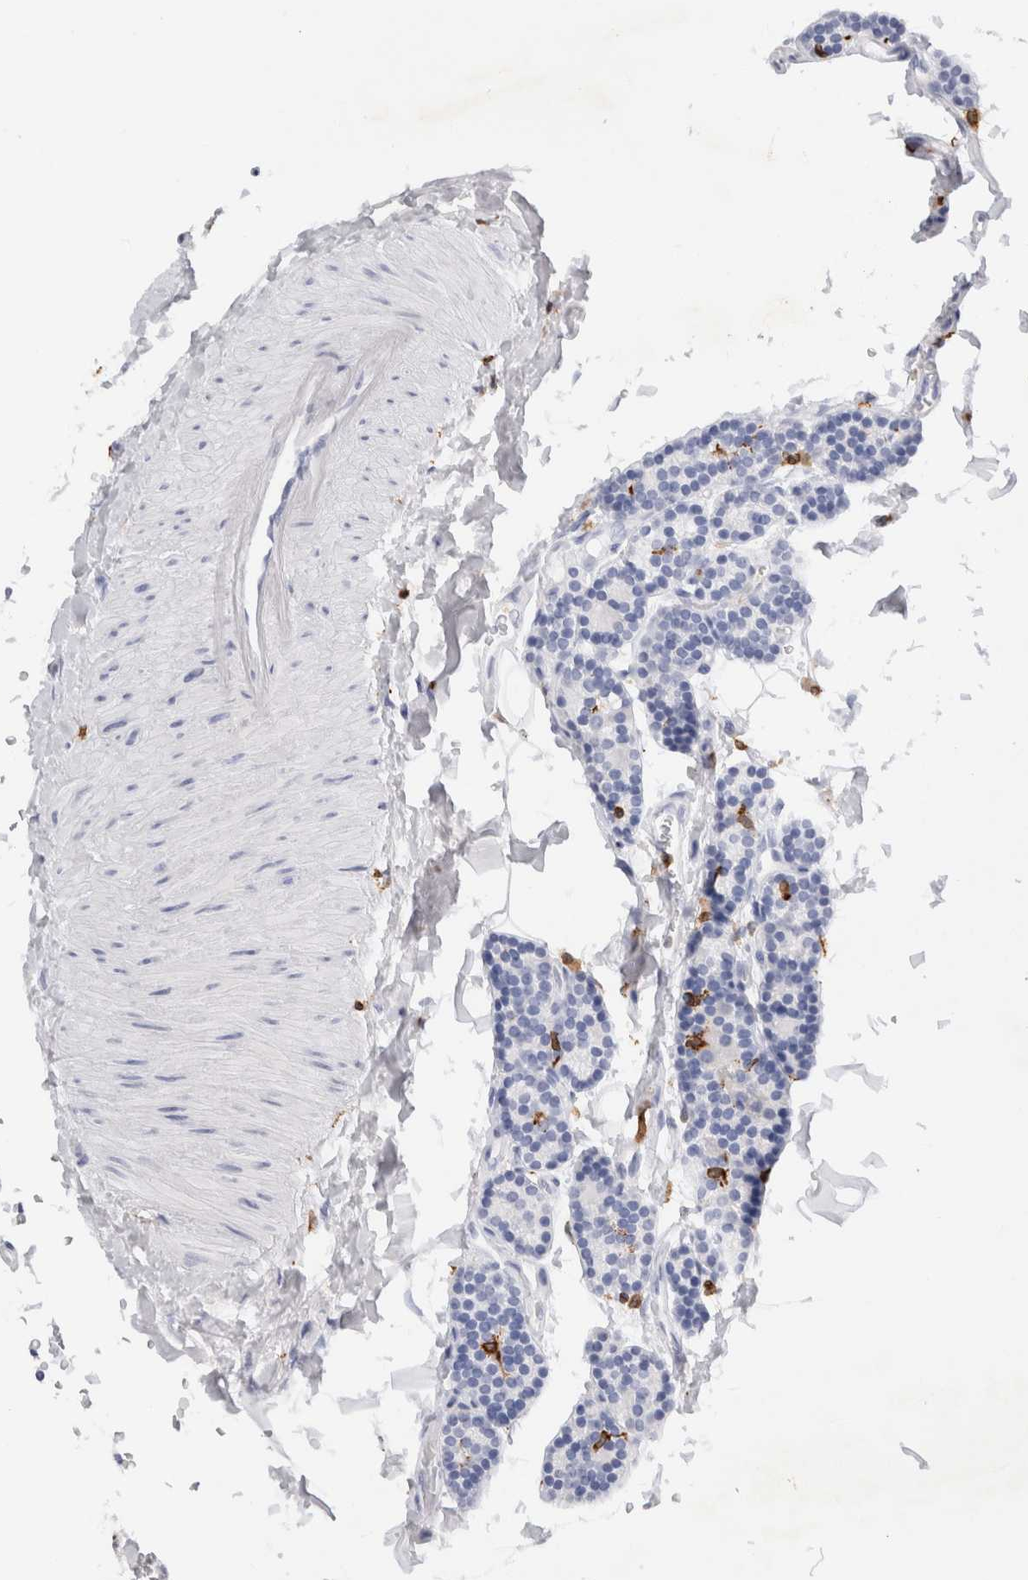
{"staining": {"intensity": "negative", "quantity": "none", "location": "none"}, "tissue": "parathyroid gland", "cell_type": "Glandular cells", "image_type": "normal", "snomed": [{"axis": "morphology", "description": "Normal tissue, NOS"}, {"axis": "topography", "description": "Parathyroid gland"}], "caption": "Parathyroid gland was stained to show a protein in brown. There is no significant staining in glandular cells. The staining is performed using DAB brown chromogen with nuclei counter-stained in using hematoxylin.", "gene": "ALOX5AP", "patient": {"sex": "male", "age": 52}}